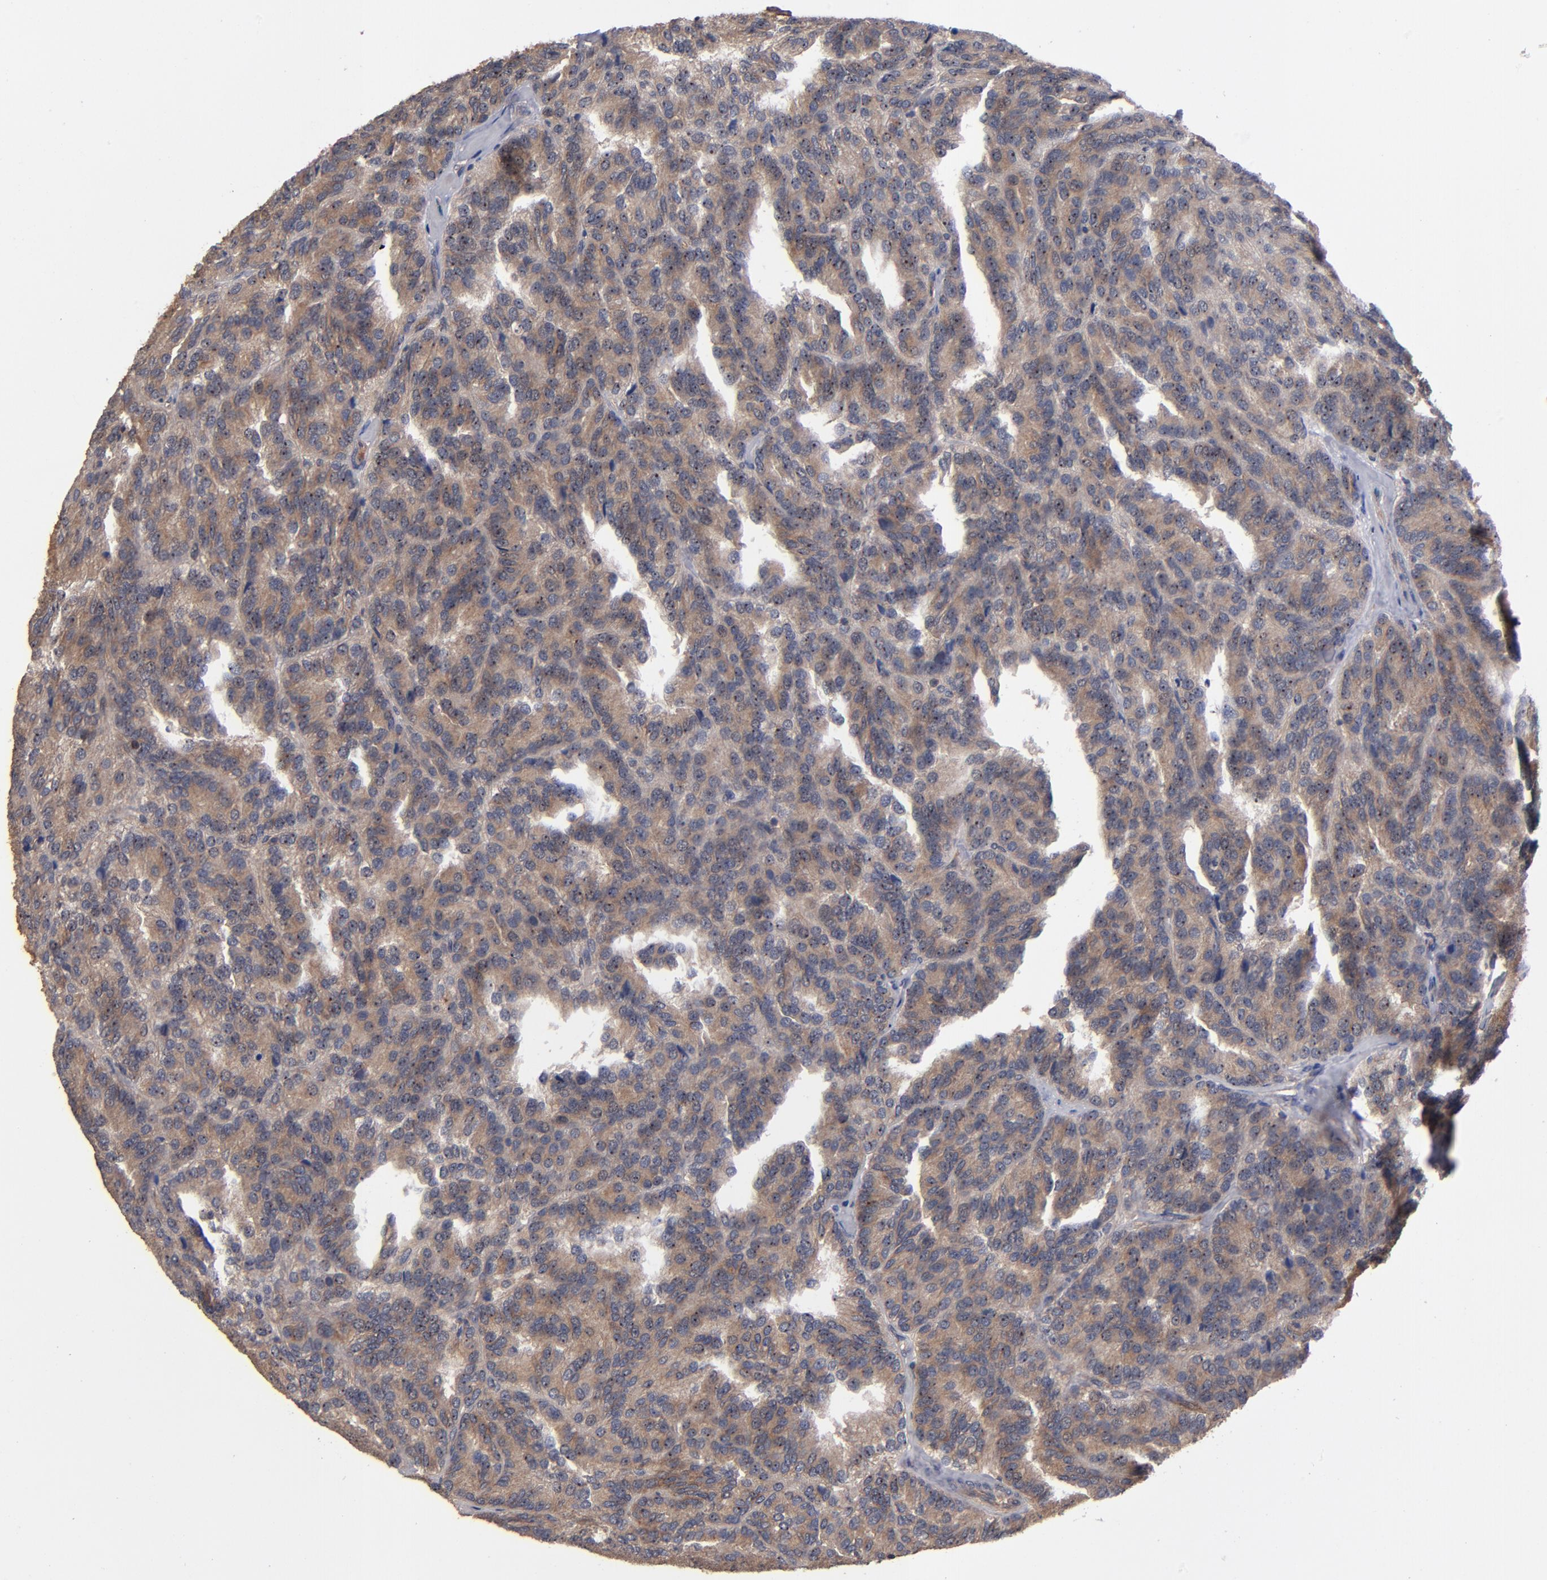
{"staining": {"intensity": "moderate", "quantity": ">75%", "location": "cytoplasmic/membranous"}, "tissue": "renal cancer", "cell_type": "Tumor cells", "image_type": "cancer", "snomed": [{"axis": "morphology", "description": "Adenocarcinoma, NOS"}, {"axis": "topography", "description": "Kidney"}], "caption": "Approximately >75% of tumor cells in renal cancer show moderate cytoplasmic/membranous protein expression as visualized by brown immunohistochemical staining.", "gene": "BDKRB1", "patient": {"sex": "male", "age": 46}}